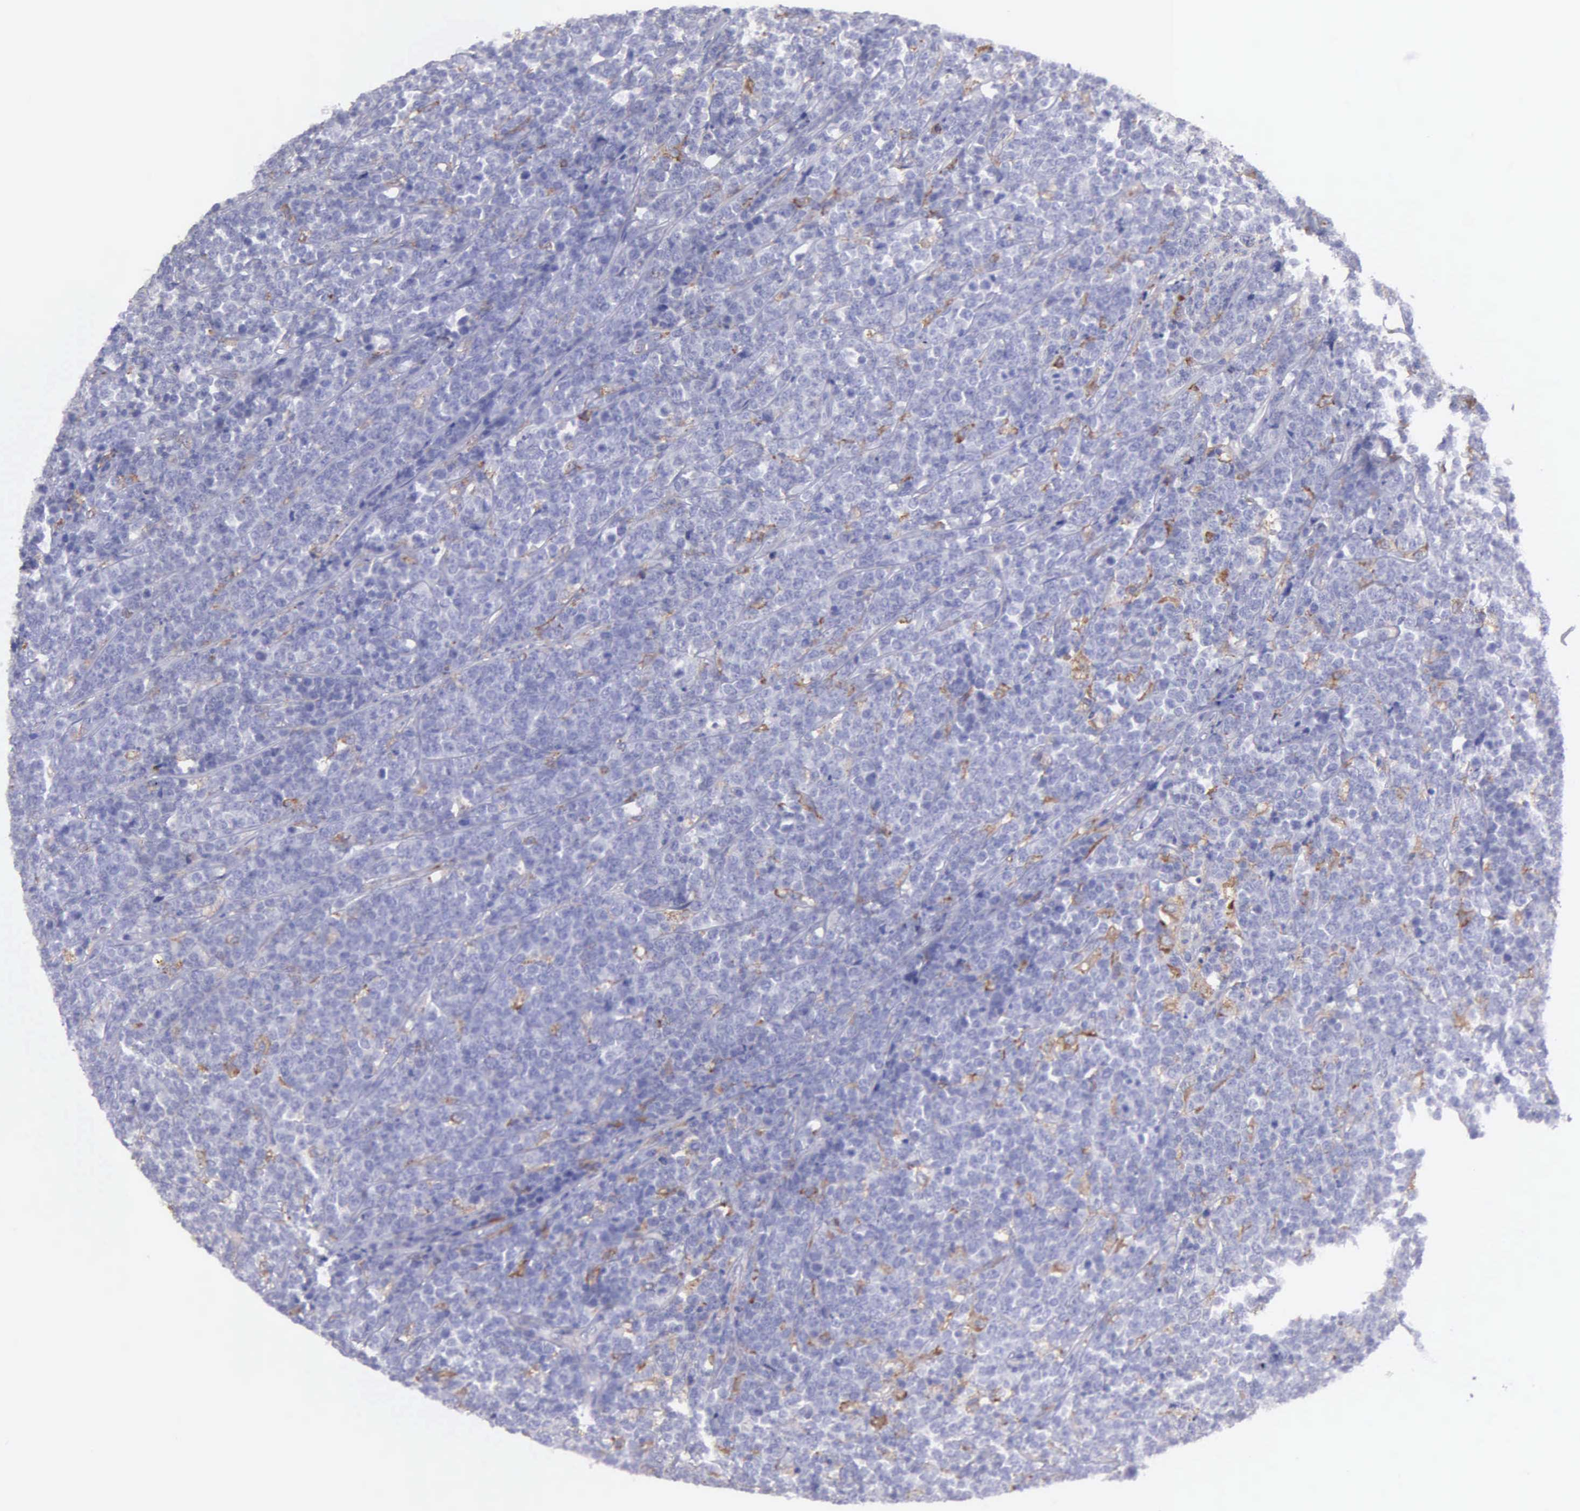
{"staining": {"intensity": "negative", "quantity": "none", "location": "none"}, "tissue": "lymphoma", "cell_type": "Tumor cells", "image_type": "cancer", "snomed": [{"axis": "morphology", "description": "Malignant lymphoma, non-Hodgkin's type, High grade"}, {"axis": "topography", "description": "Small intestine"}, {"axis": "topography", "description": "Colon"}], "caption": "IHC micrograph of human lymphoma stained for a protein (brown), which reveals no expression in tumor cells.", "gene": "TYRP1", "patient": {"sex": "male", "age": 8}}